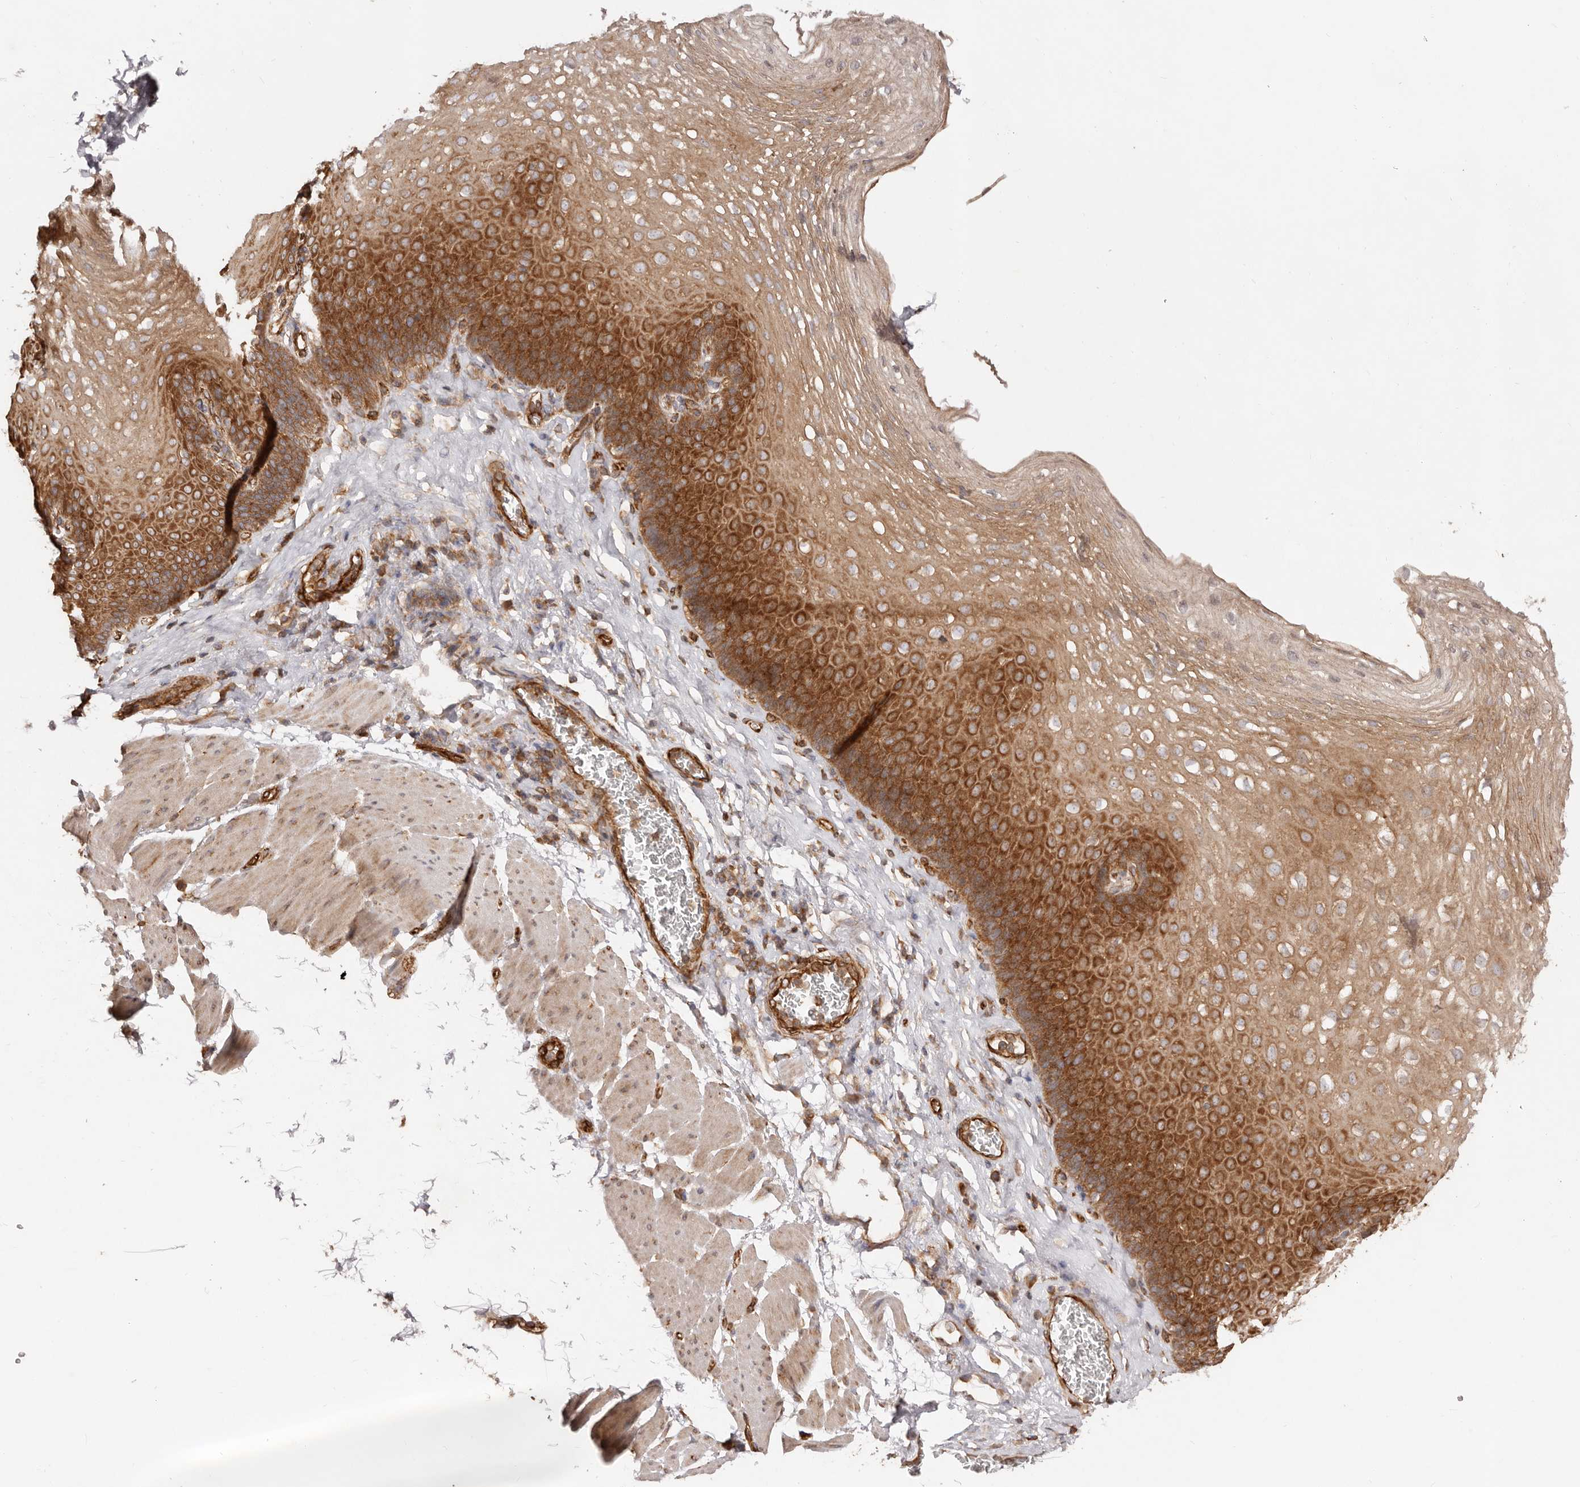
{"staining": {"intensity": "strong", "quantity": "25%-75%", "location": "cytoplasmic/membranous"}, "tissue": "esophagus", "cell_type": "Squamous epithelial cells", "image_type": "normal", "snomed": [{"axis": "morphology", "description": "Normal tissue, NOS"}, {"axis": "topography", "description": "Esophagus"}], "caption": "Protein staining exhibits strong cytoplasmic/membranous positivity in about 25%-75% of squamous epithelial cells in normal esophagus. Using DAB (brown) and hematoxylin (blue) stains, captured at high magnification using brightfield microscopy.", "gene": "RPS6", "patient": {"sex": "female", "age": 66}}